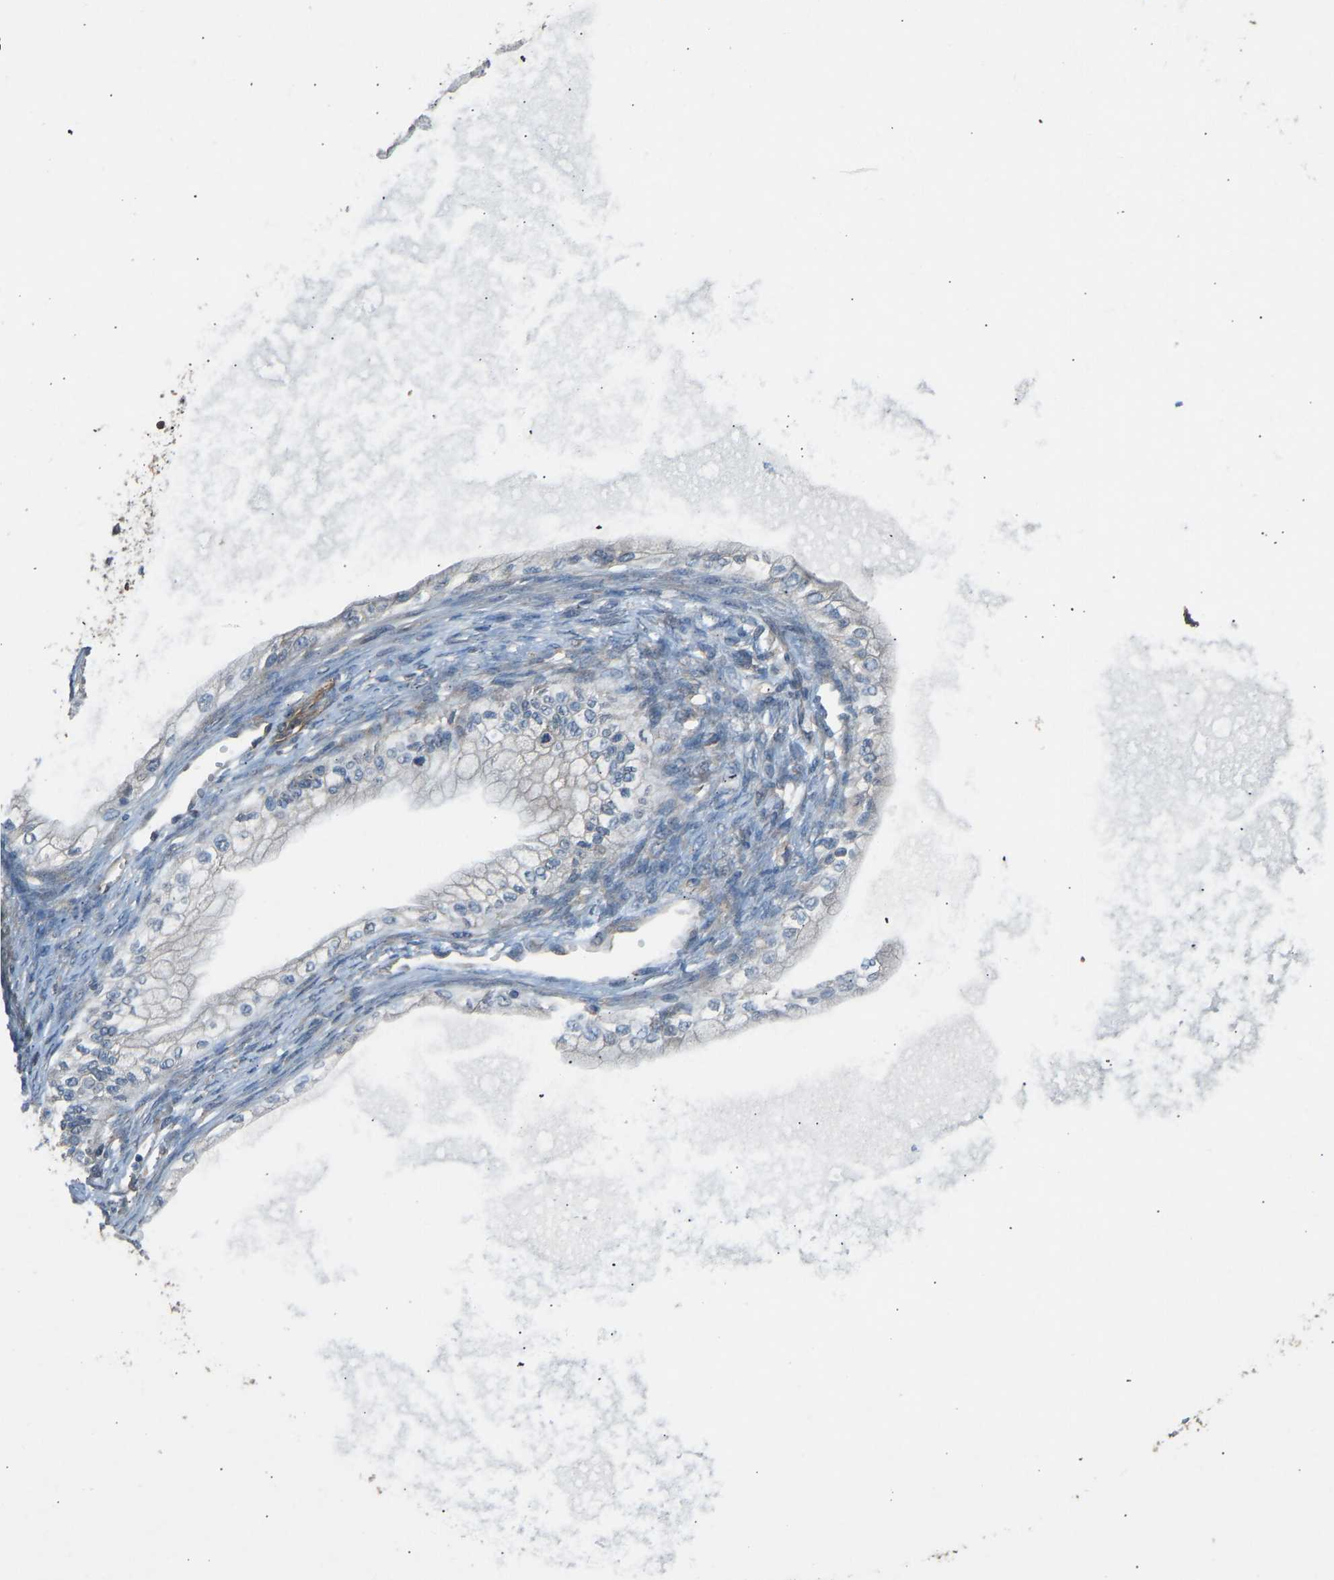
{"staining": {"intensity": "negative", "quantity": "none", "location": "none"}, "tissue": "ovarian cancer", "cell_type": "Tumor cells", "image_type": "cancer", "snomed": [{"axis": "morphology", "description": "Cystadenocarcinoma, mucinous, NOS"}, {"axis": "topography", "description": "Ovary"}], "caption": "DAB (3,3'-diaminobenzidine) immunohistochemical staining of ovarian cancer (mucinous cystadenocarcinoma) shows no significant expression in tumor cells.", "gene": "SLC43A1", "patient": {"sex": "female", "age": 57}}